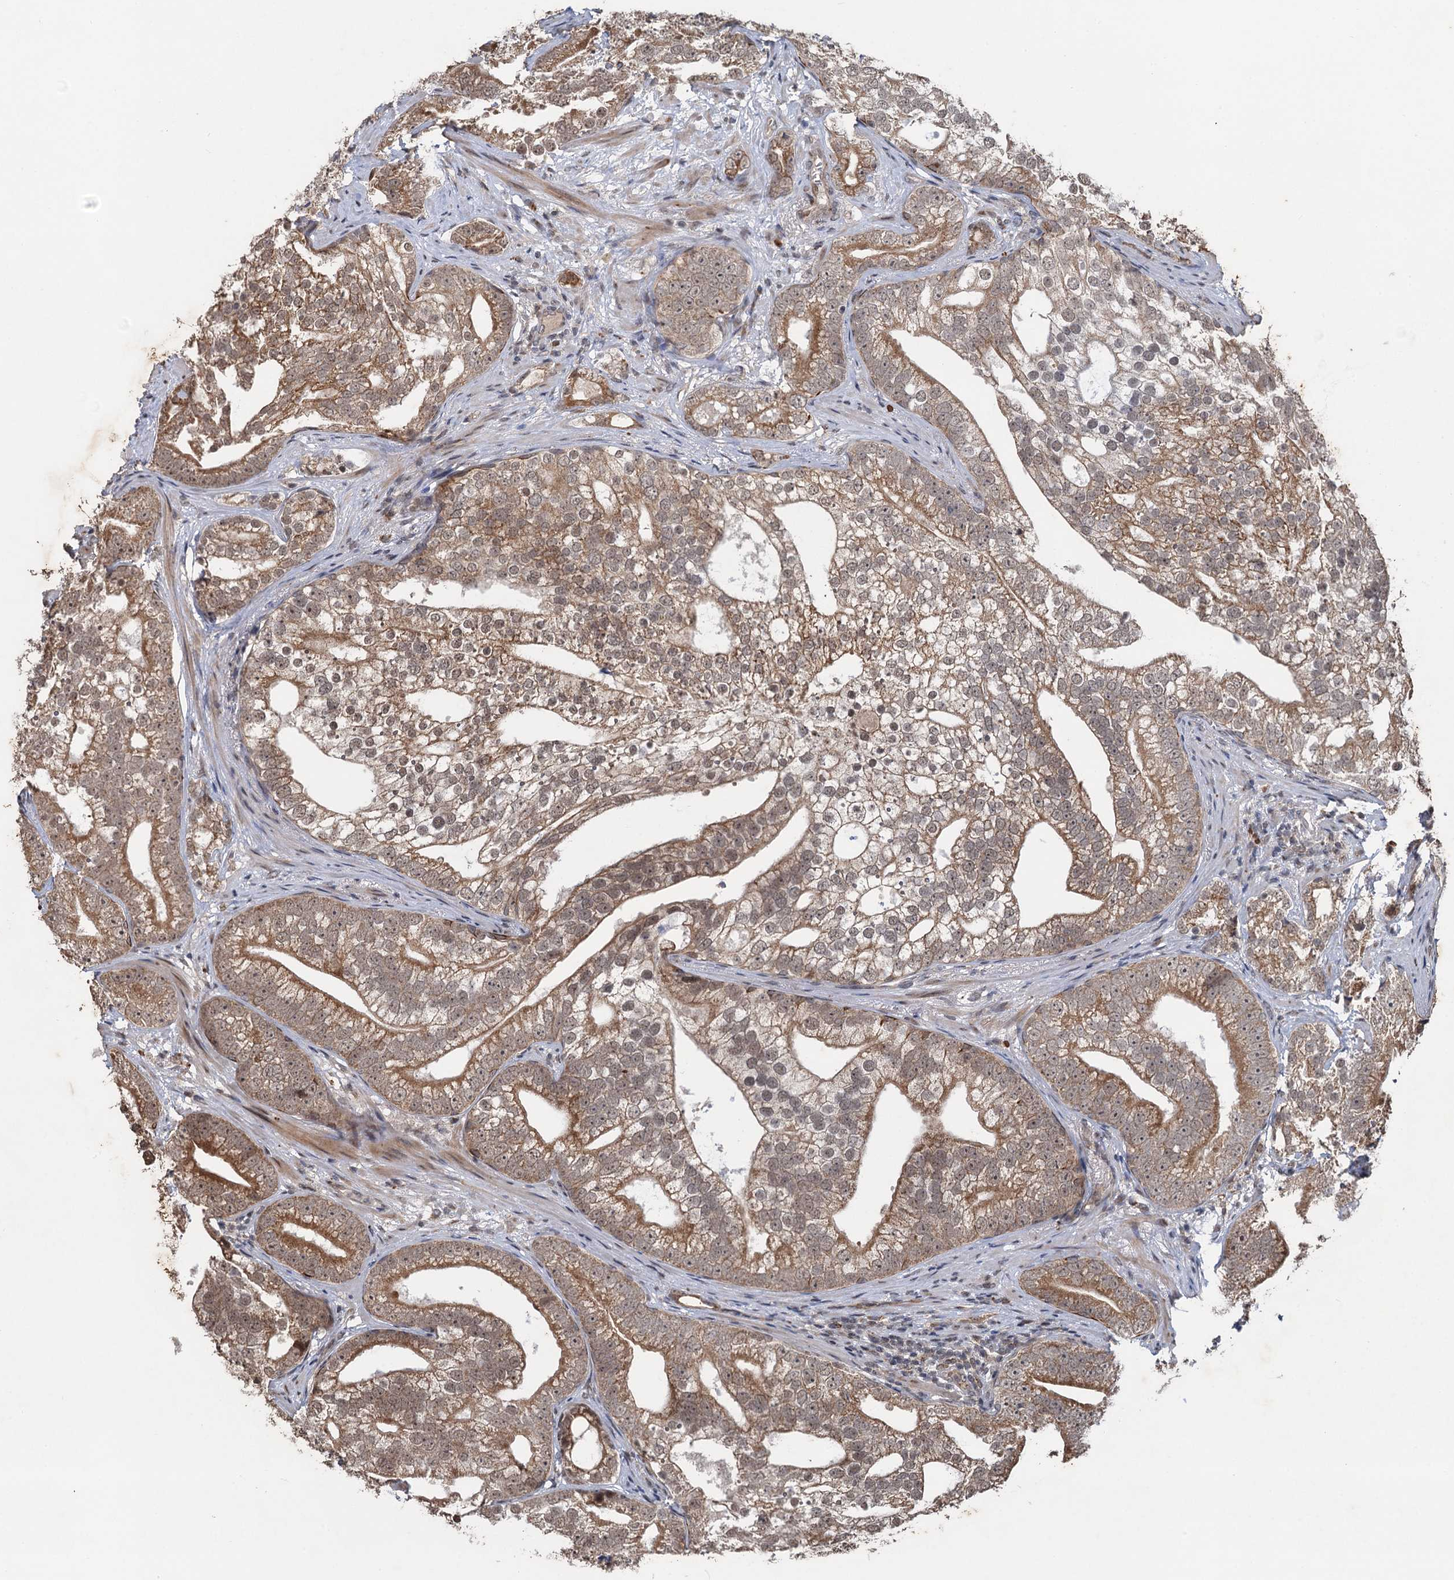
{"staining": {"intensity": "moderate", "quantity": ">75%", "location": "cytoplasmic/membranous,nuclear"}, "tissue": "prostate cancer", "cell_type": "Tumor cells", "image_type": "cancer", "snomed": [{"axis": "morphology", "description": "Adenocarcinoma, High grade"}, {"axis": "topography", "description": "Prostate"}], "caption": "Prostate high-grade adenocarcinoma was stained to show a protein in brown. There is medium levels of moderate cytoplasmic/membranous and nuclear staining in approximately >75% of tumor cells.", "gene": "REP15", "patient": {"sex": "male", "age": 75}}